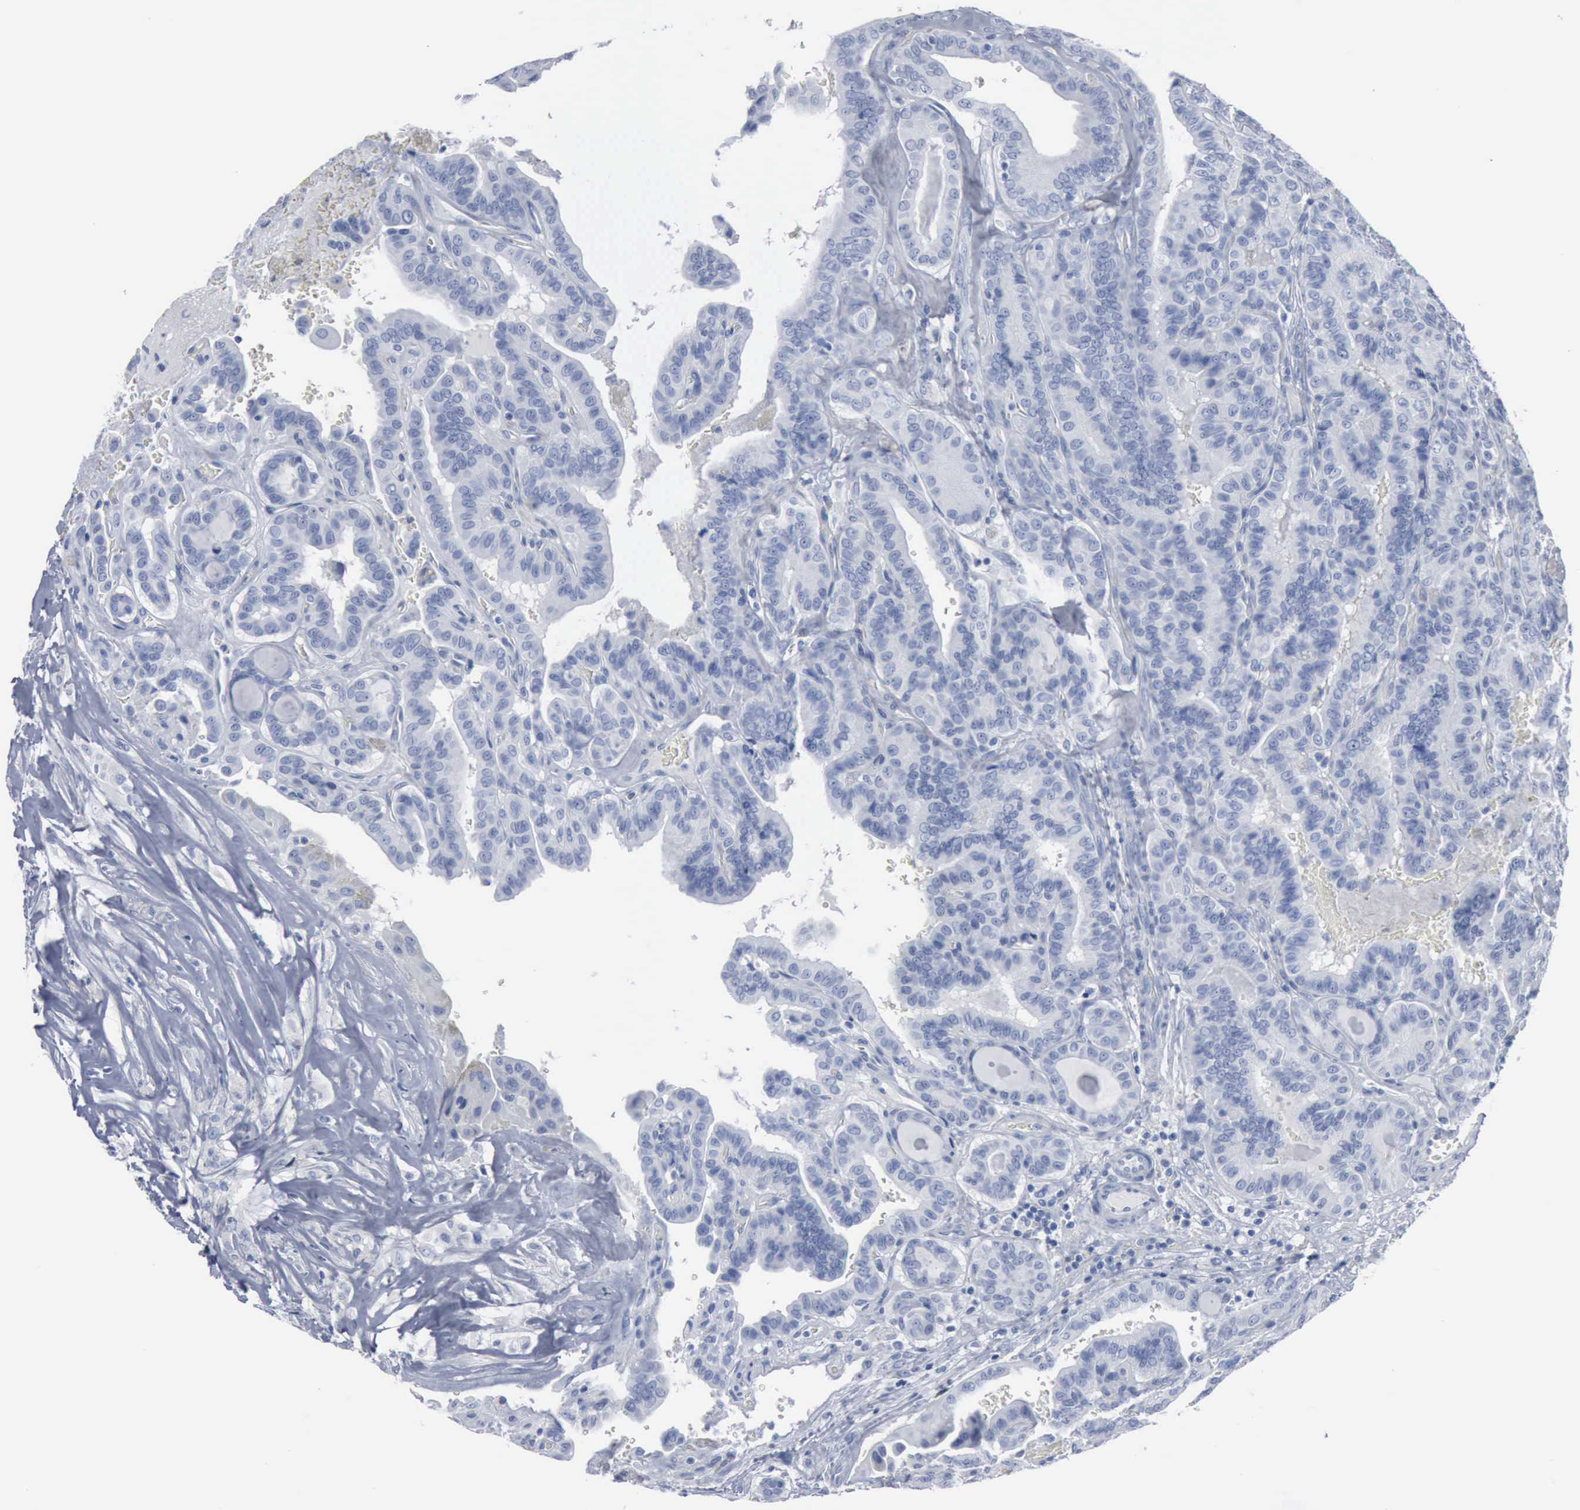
{"staining": {"intensity": "negative", "quantity": "none", "location": "none"}, "tissue": "thyroid cancer", "cell_type": "Tumor cells", "image_type": "cancer", "snomed": [{"axis": "morphology", "description": "Papillary adenocarcinoma, NOS"}, {"axis": "topography", "description": "Thyroid gland"}], "caption": "DAB (3,3'-diaminobenzidine) immunohistochemical staining of thyroid papillary adenocarcinoma shows no significant positivity in tumor cells. (DAB IHC with hematoxylin counter stain).", "gene": "DMD", "patient": {"sex": "male", "age": 87}}